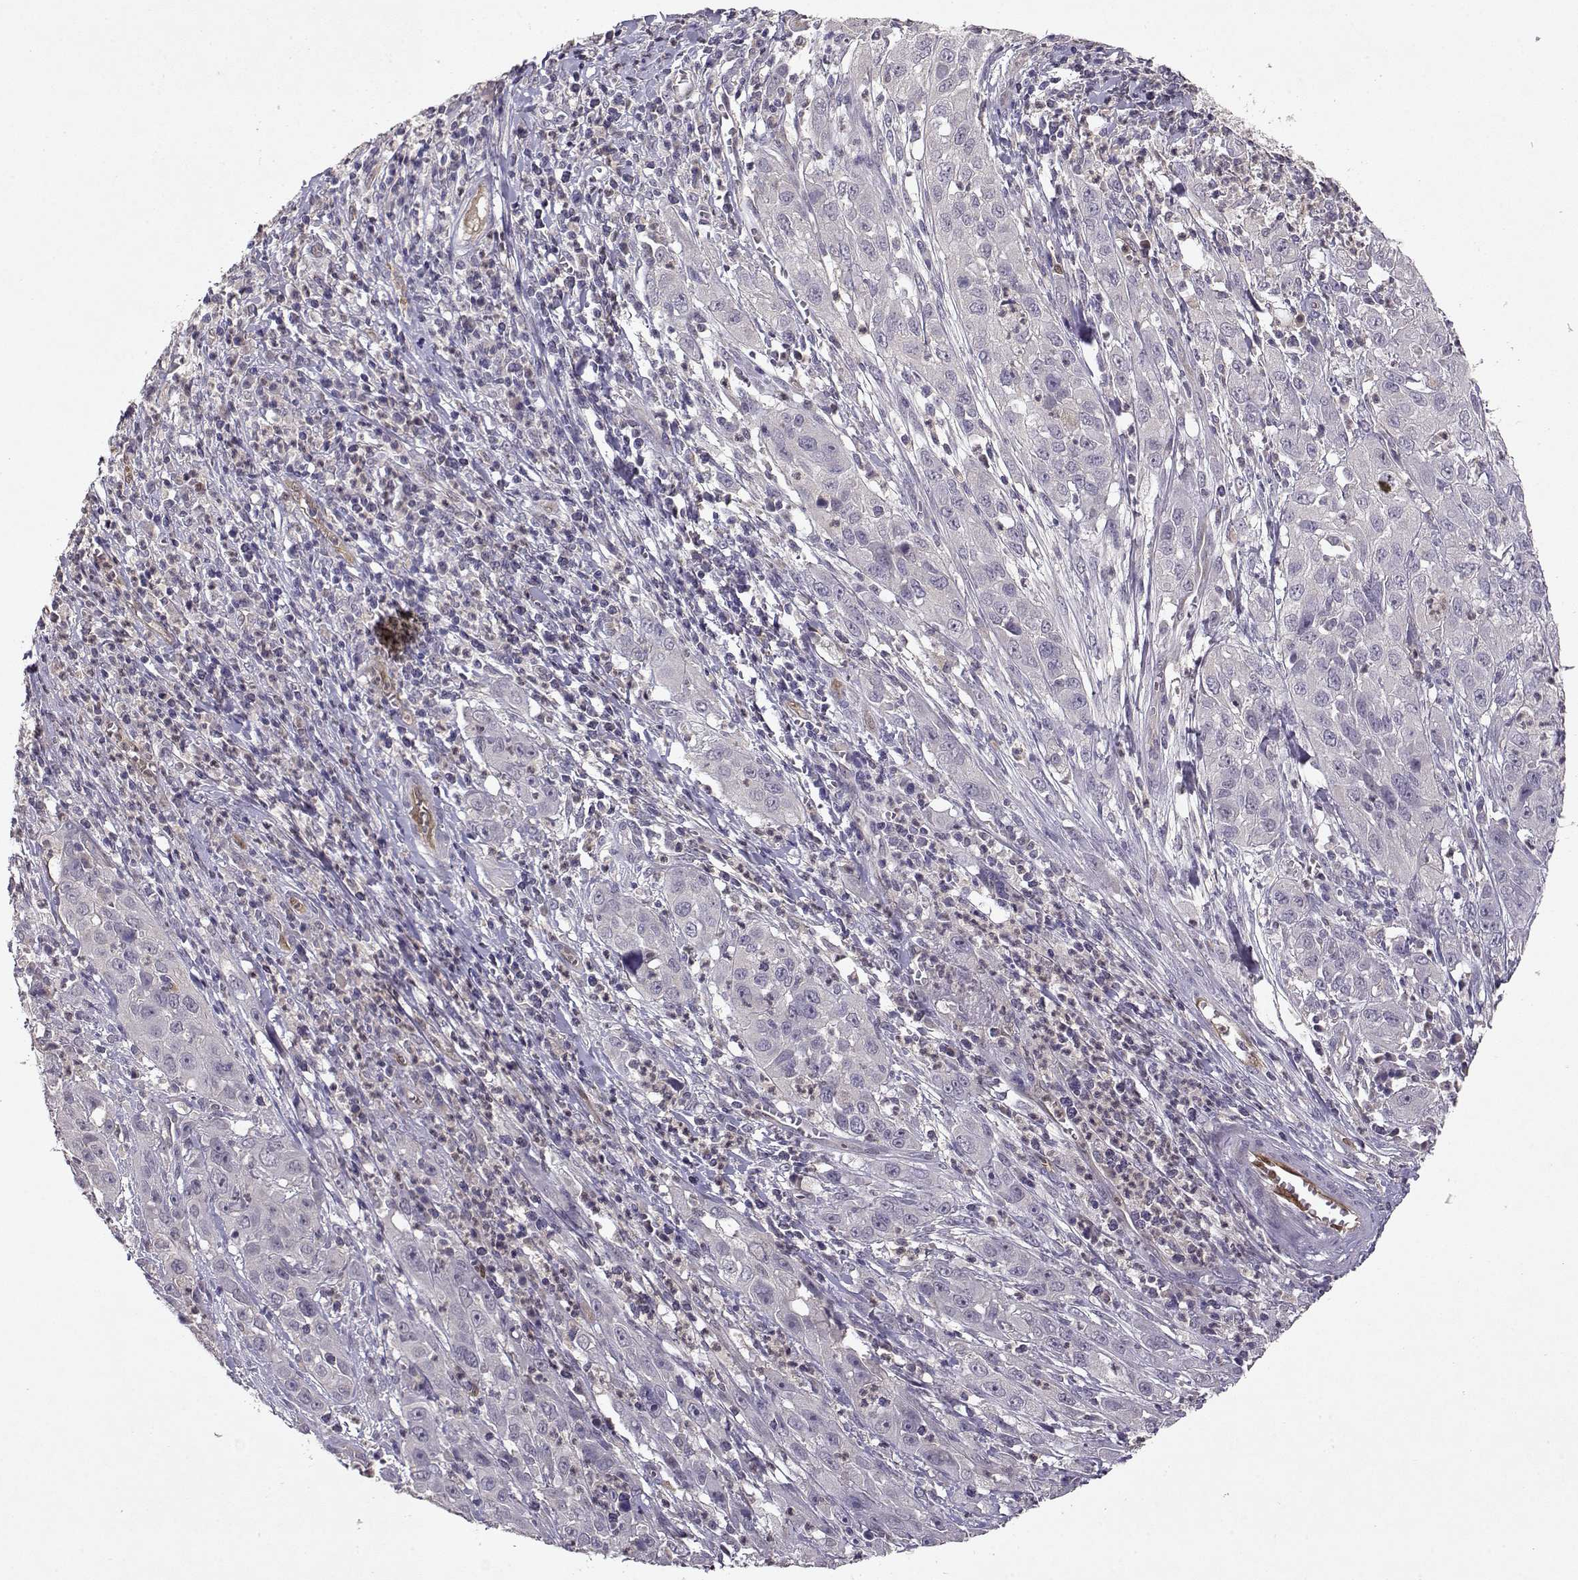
{"staining": {"intensity": "negative", "quantity": "none", "location": "none"}, "tissue": "cervical cancer", "cell_type": "Tumor cells", "image_type": "cancer", "snomed": [{"axis": "morphology", "description": "Squamous cell carcinoma, NOS"}, {"axis": "topography", "description": "Cervix"}], "caption": "A micrograph of human cervical cancer (squamous cell carcinoma) is negative for staining in tumor cells.", "gene": "BMX", "patient": {"sex": "female", "age": 32}}